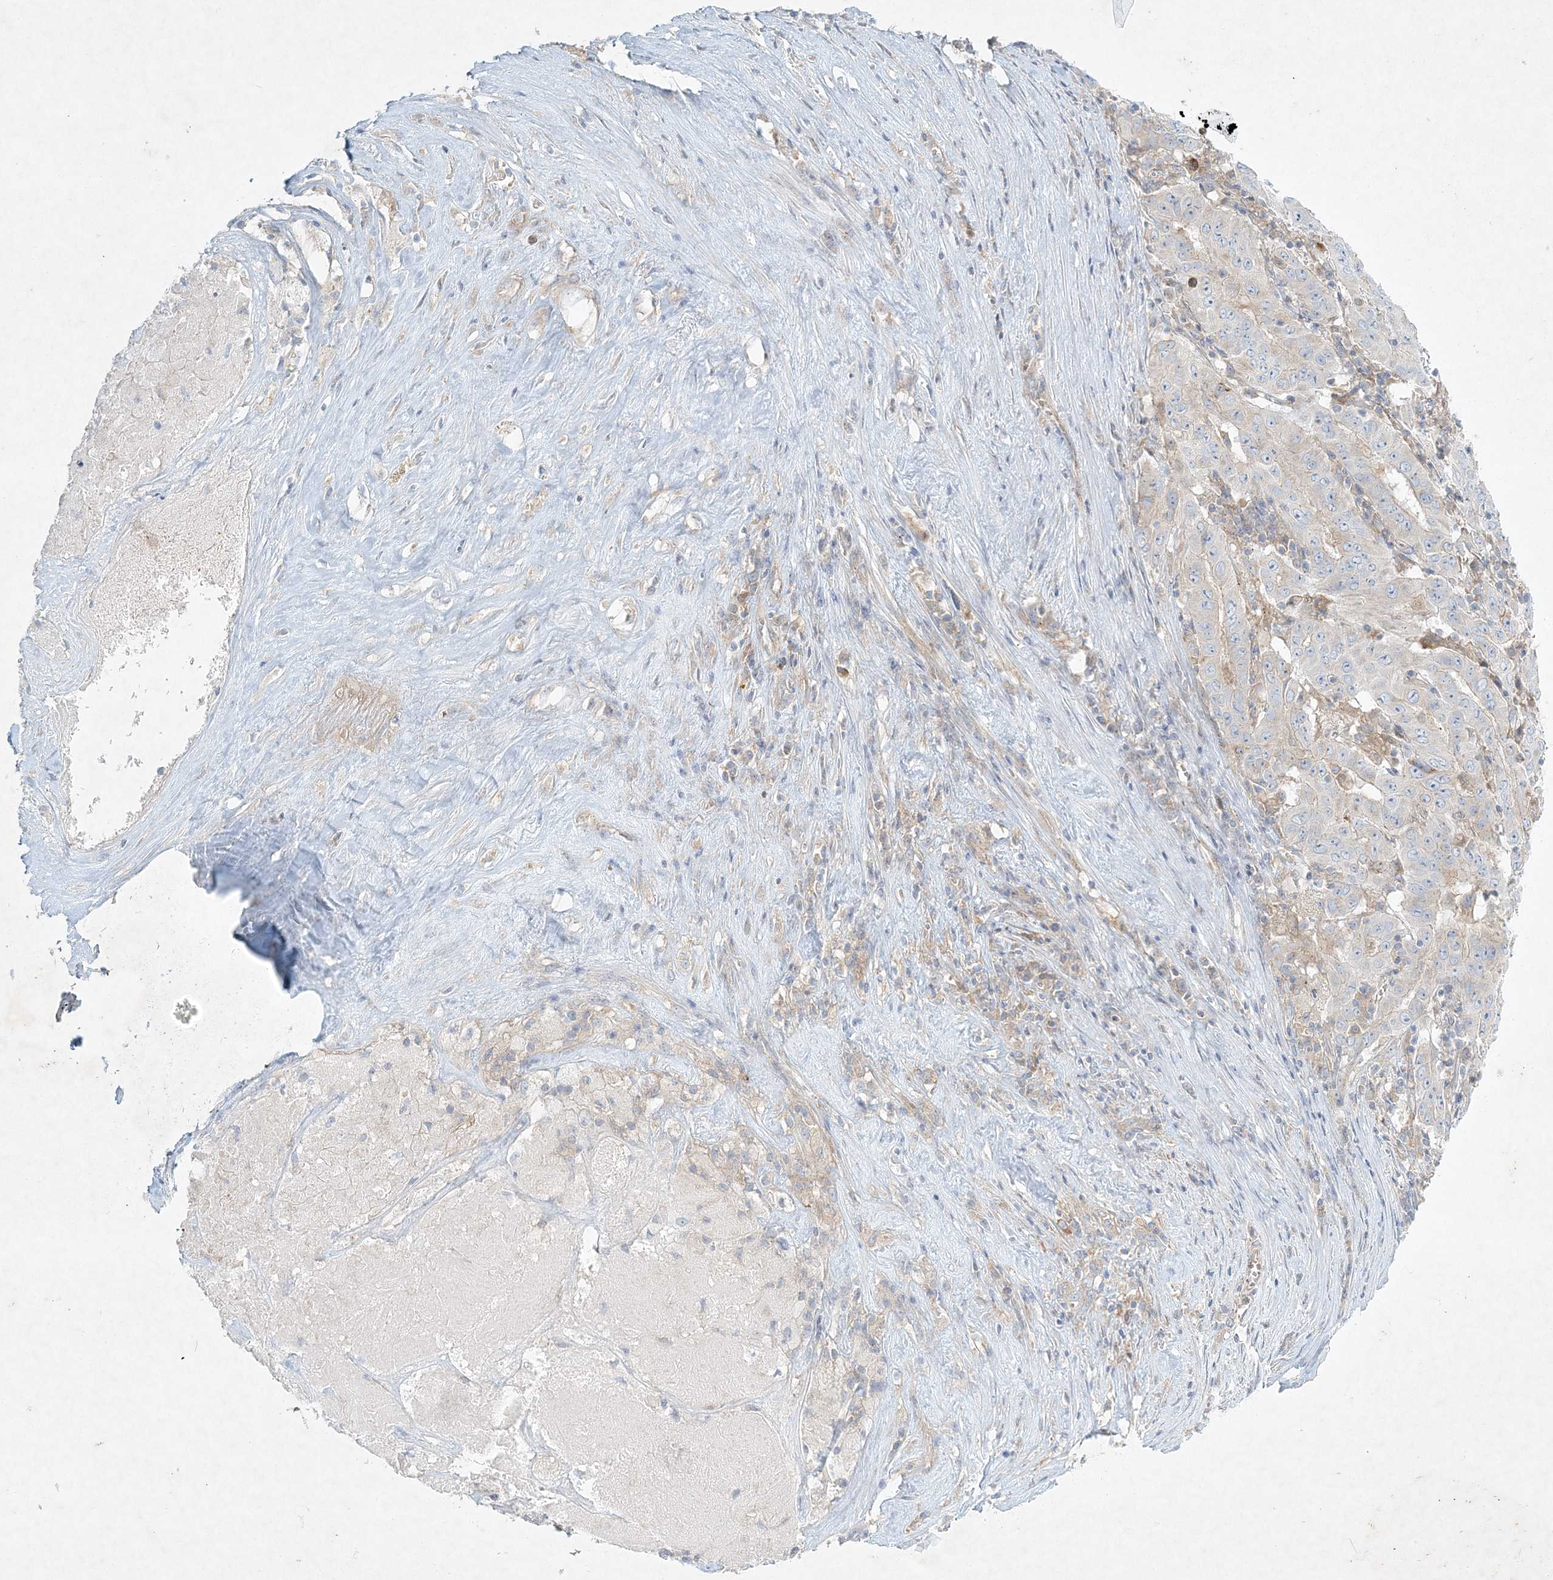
{"staining": {"intensity": "negative", "quantity": "none", "location": "none"}, "tissue": "pancreatic cancer", "cell_type": "Tumor cells", "image_type": "cancer", "snomed": [{"axis": "morphology", "description": "Adenocarcinoma, NOS"}, {"axis": "topography", "description": "Pancreas"}], "caption": "High power microscopy histopathology image of an immunohistochemistry micrograph of pancreatic adenocarcinoma, revealing no significant staining in tumor cells. Brightfield microscopy of IHC stained with DAB (3,3'-diaminobenzidine) (brown) and hematoxylin (blue), captured at high magnification.", "gene": "STK11IP", "patient": {"sex": "male", "age": 63}}